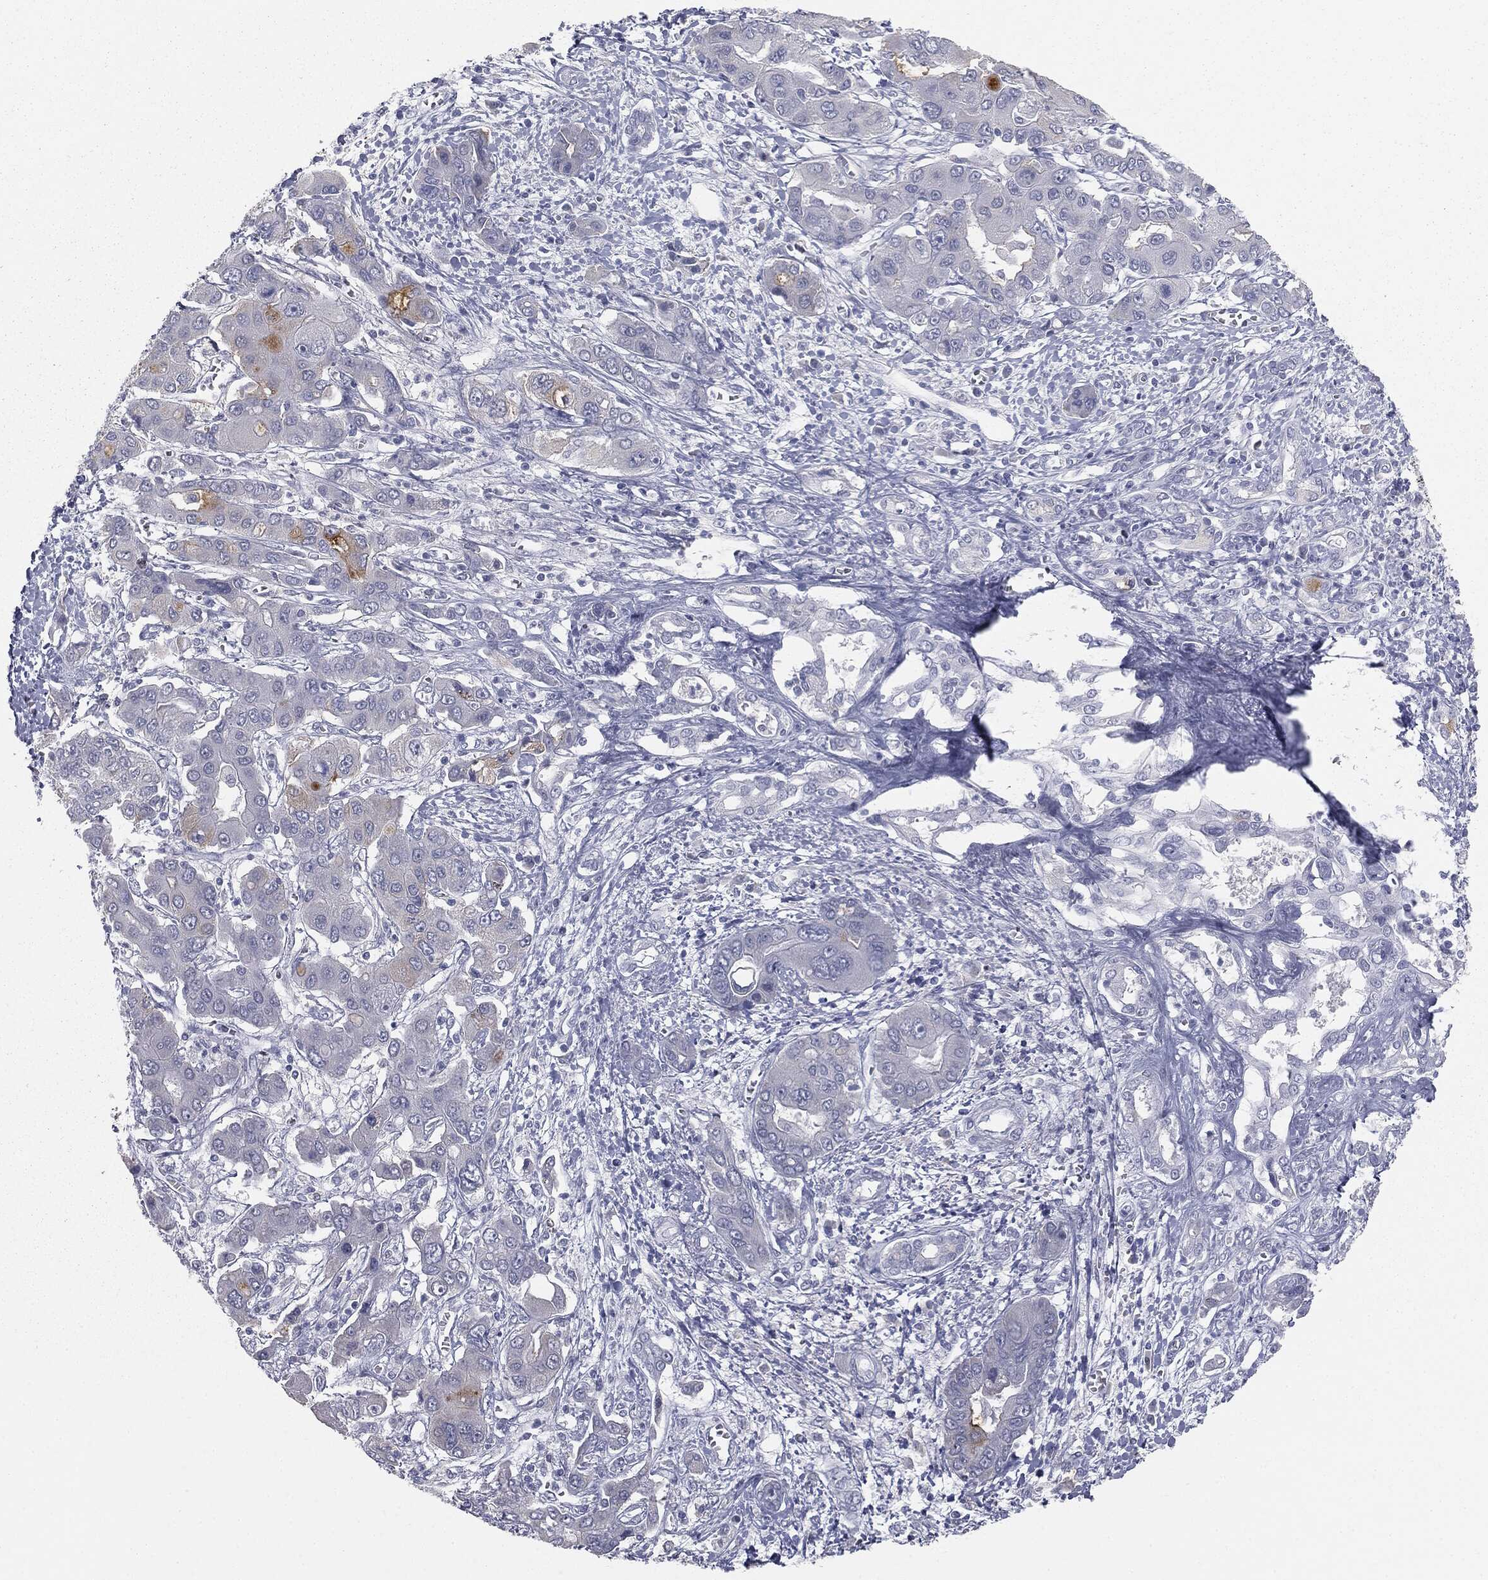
{"staining": {"intensity": "weak", "quantity": "<25%", "location": "cytoplasmic/membranous"}, "tissue": "liver cancer", "cell_type": "Tumor cells", "image_type": "cancer", "snomed": [{"axis": "morphology", "description": "Cholangiocarcinoma"}, {"axis": "topography", "description": "Liver"}], "caption": "A micrograph of human liver cholangiocarcinoma is negative for staining in tumor cells.", "gene": "MUC5AC", "patient": {"sex": "male", "age": 67}}